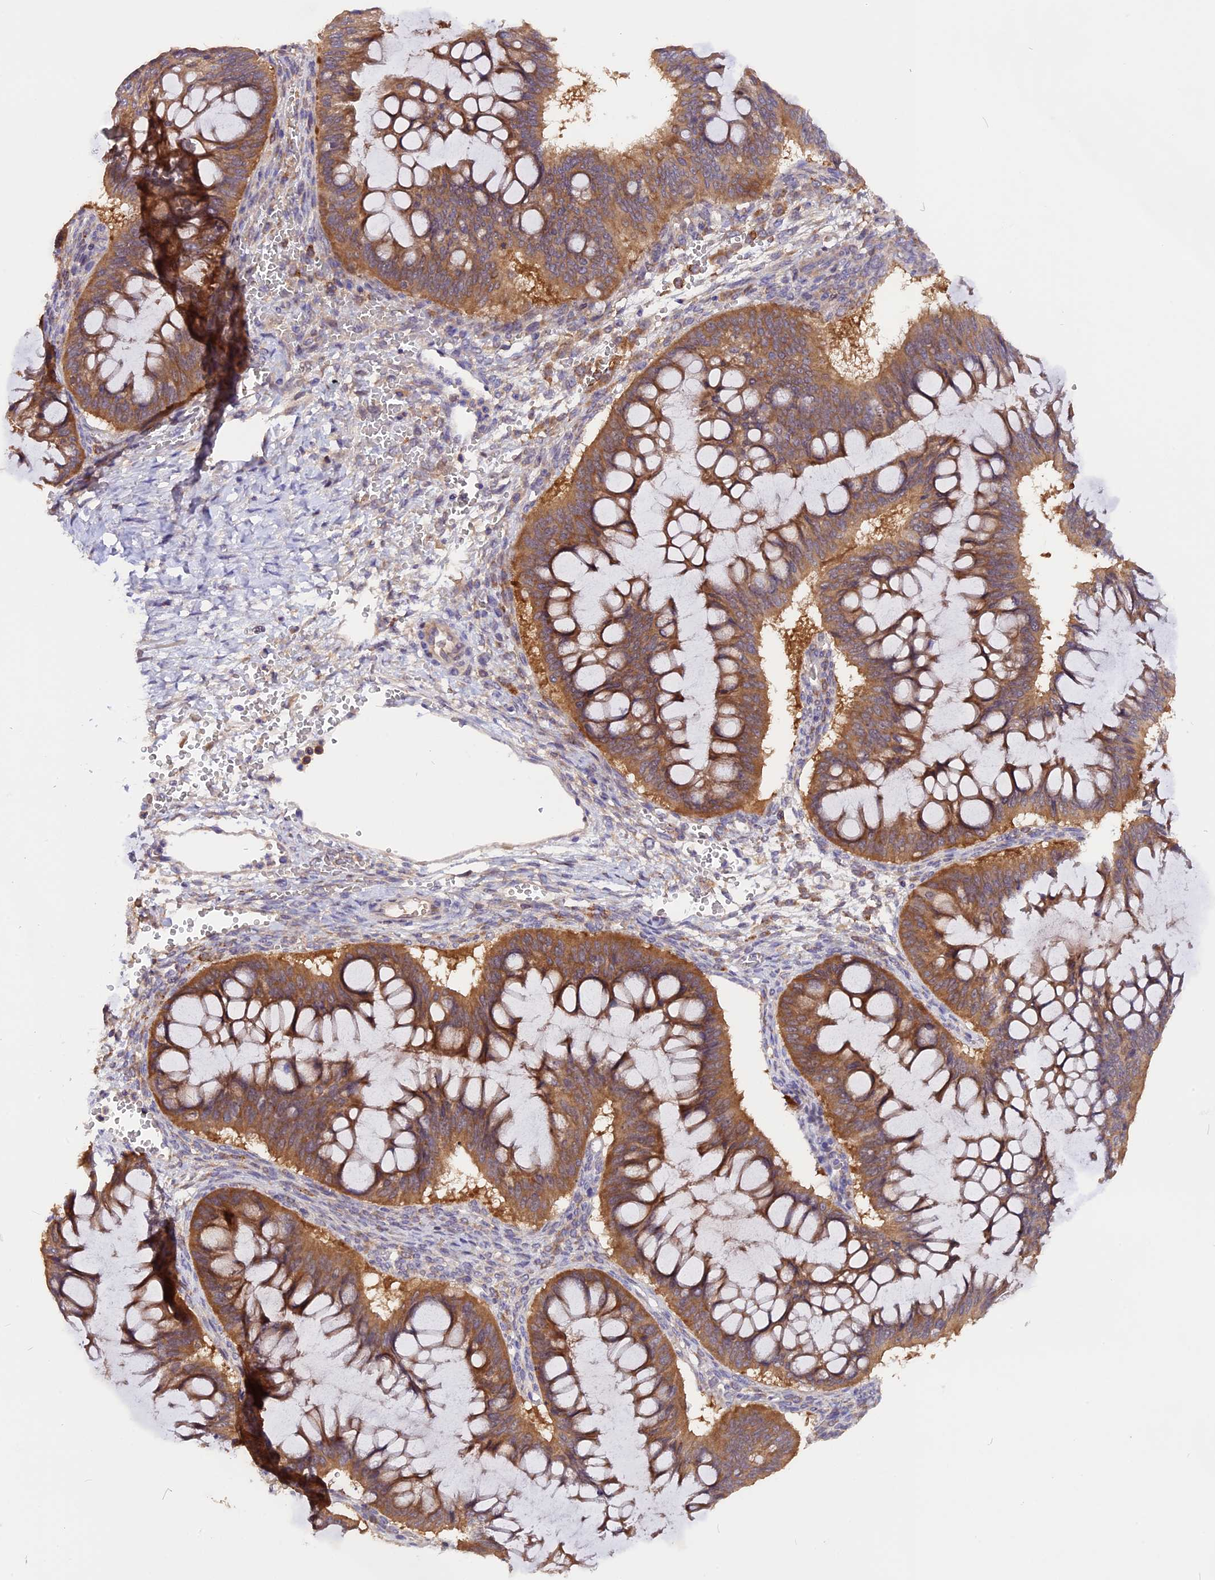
{"staining": {"intensity": "moderate", "quantity": ">75%", "location": "cytoplasmic/membranous"}, "tissue": "ovarian cancer", "cell_type": "Tumor cells", "image_type": "cancer", "snomed": [{"axis": "morphology", "description": "Cystadenocarcinoma, mucinous, NOS"}, {"axis": "topography", "description": "Ovary"}], "caption": "Ovarian cancer was stained to show a protein in brown. There is medium levels of moderate cytoplasmic/membranous positivity in about >75% of tumor cells.", "gene": "MARK4", "patient": {"sex": "female", "age": 73}}